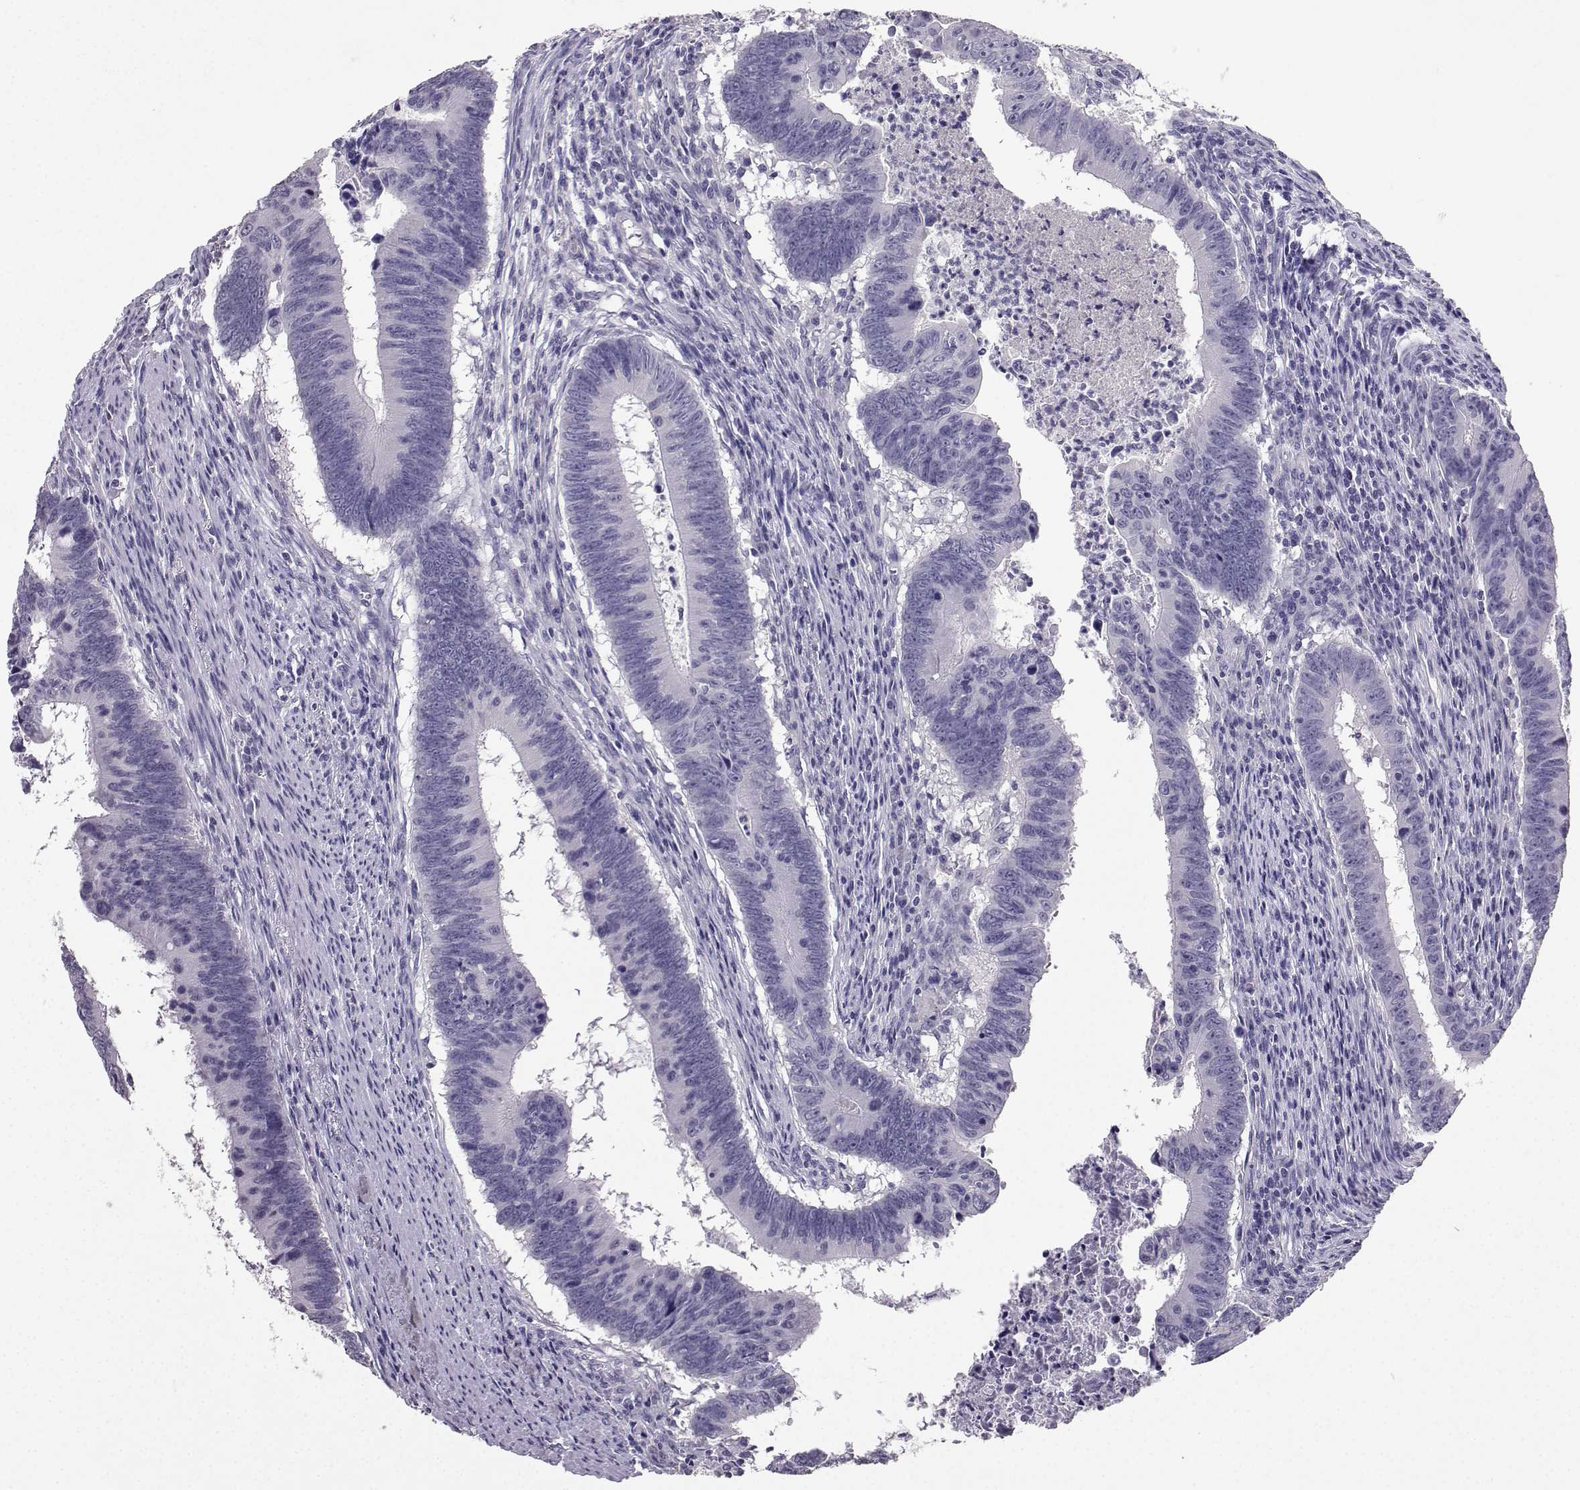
{"staining": {"intensity": "negative", "quantity": "none", "location": "none"}, "tissue": "colorectal cancer", "cell_type": "Tumor cells", "image_type": "cancer", "snomed": [{"axis": "morphology", "description": "Adenocarcinoma, NOS"}, {"axis": "topography", "description": "Colon"}], "caption": "Image shows no significant protein expression in tumor cells of adenocarcinoma (colorectal).", "gene": "SPAG11B", "patient": {"sex": "female", "age": 87}}